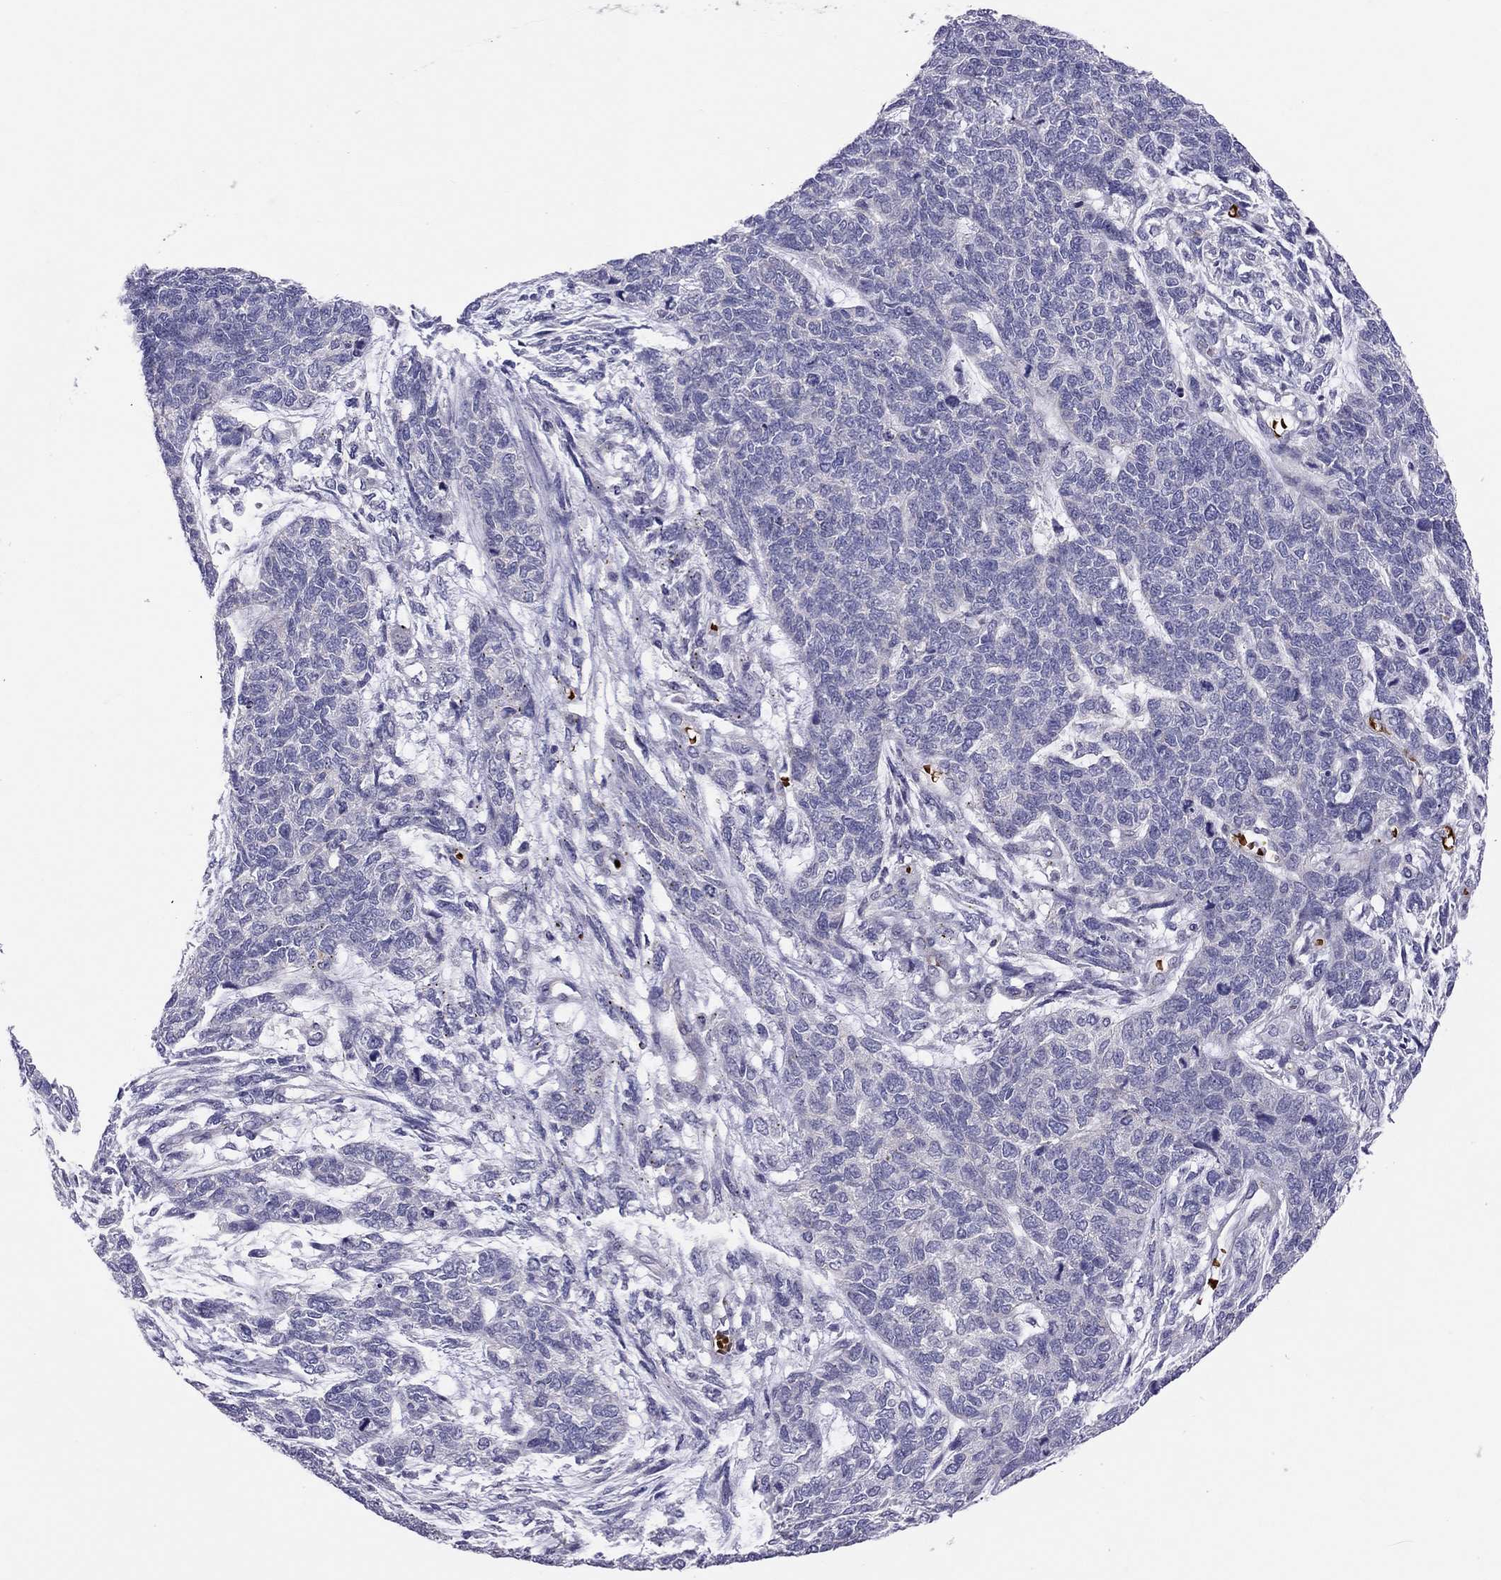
{"staining": {"intensity": "negative", "quantity": "none", "location": "none"}, "tissue": "cervical cancer", "cell_type": "Tumor cells", "image_type": "cancer", "snomed": [{"axis": "morphology", "description": "Squamous cell carcinoma, NOS"}, {"axis": "topography", "description": "Cervix"}], "caption": "Immunohistochemical staining of human squamous cell carcinoma (cervical) demonstrates no significant expression in tumor cells.", "gene": "FRMD1", "patient": {"sex": "female", "age": 63}}